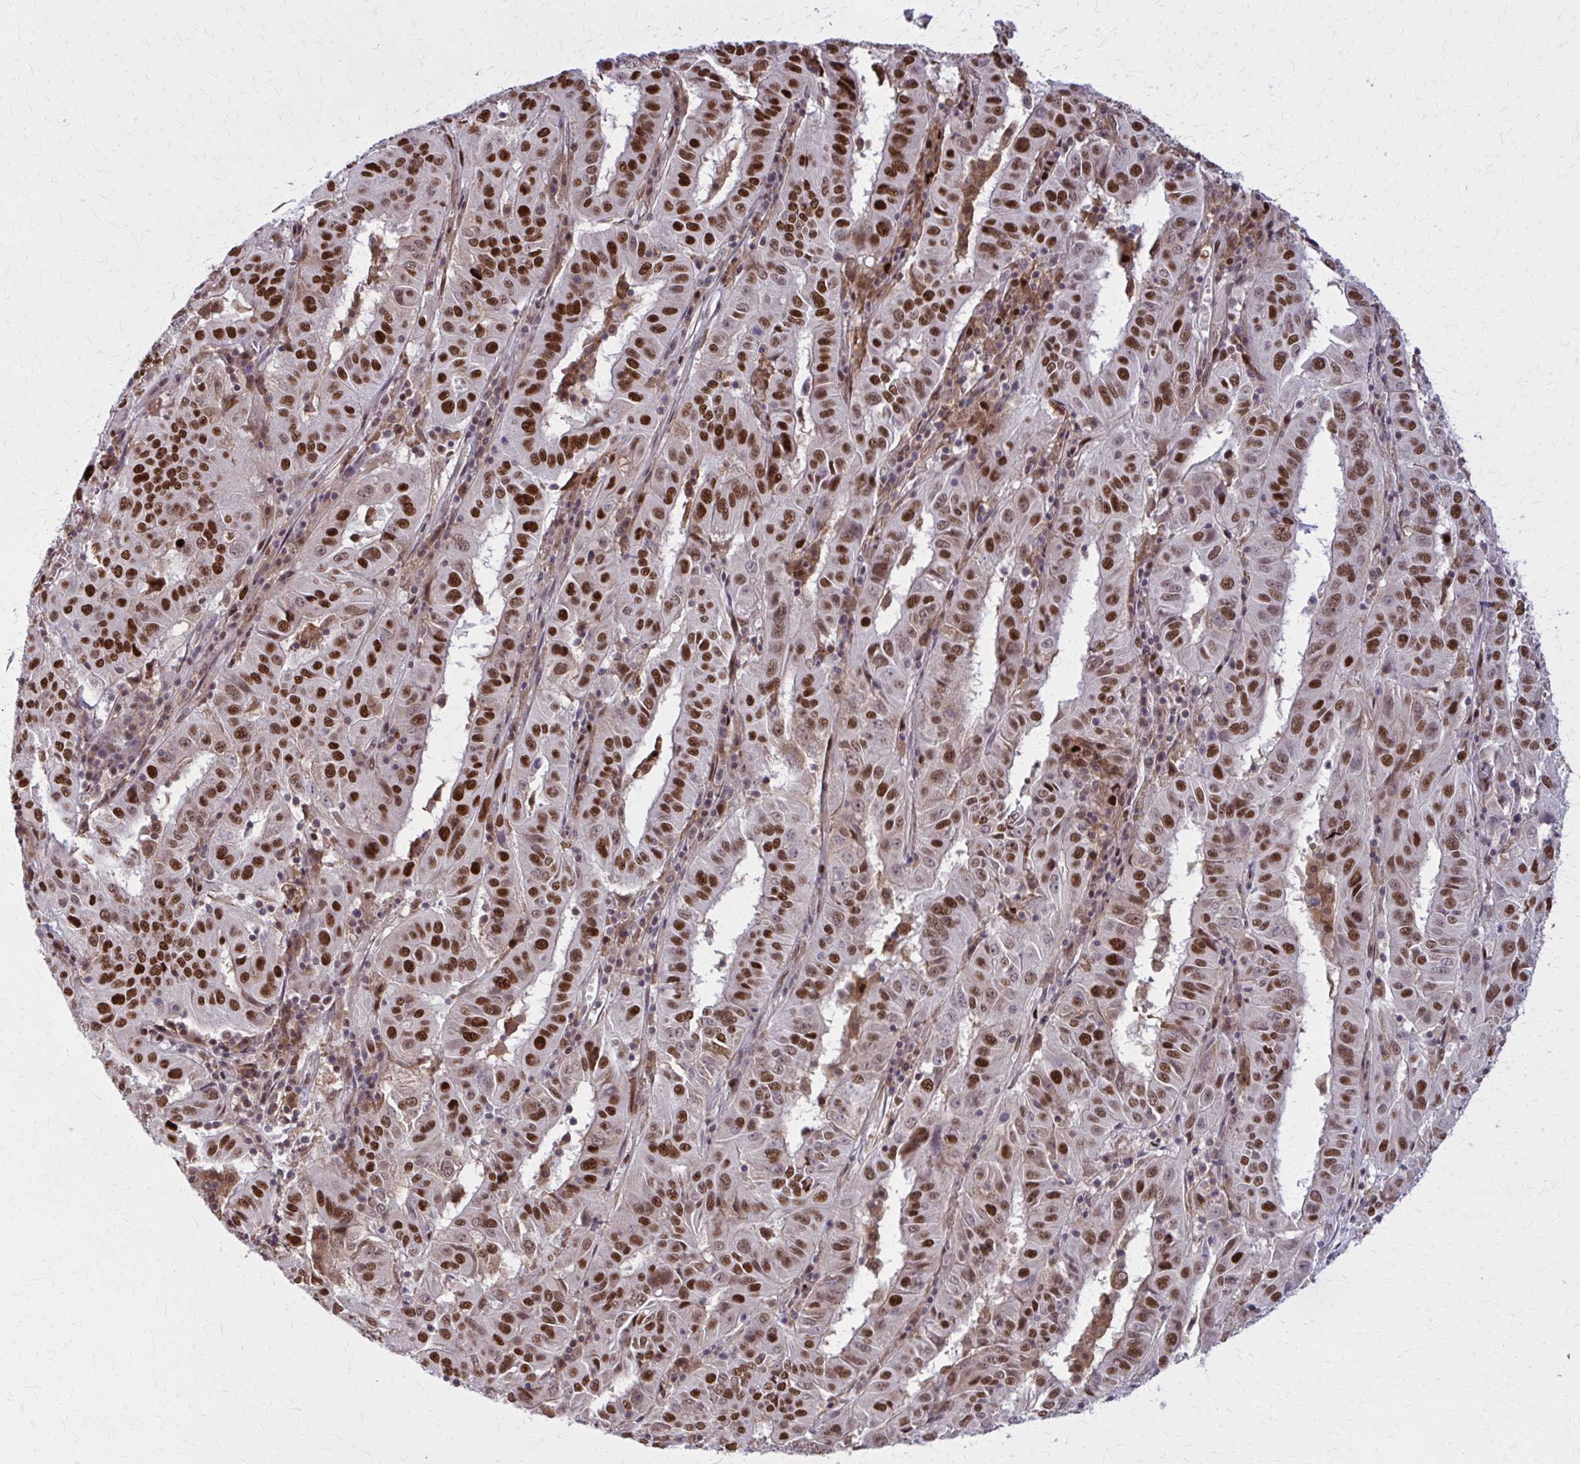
{"staining": {"intensity": "strong", "quantity": ">75%", "location": "nuclear"}, "tissue": "pancreatic cancer", "cell_type": "Tumor cells", "image_type": "cancer", "snomed": [{"axis": "morphology", "description": "Adenocarcinoma, NOS"}, {"axis": "topography", "description": "Pancreas"}], "caption": "IHC image of neoplastic tissue: pancreatic adenocarcinoma stained using IHC demonstrates high levels of strong protein expression localized specifically in the nuclear of tumor cells, appearing as a nuclear brown color.", "gene": "ZNF559", "patient": {"sex": "male", "age": 63}}